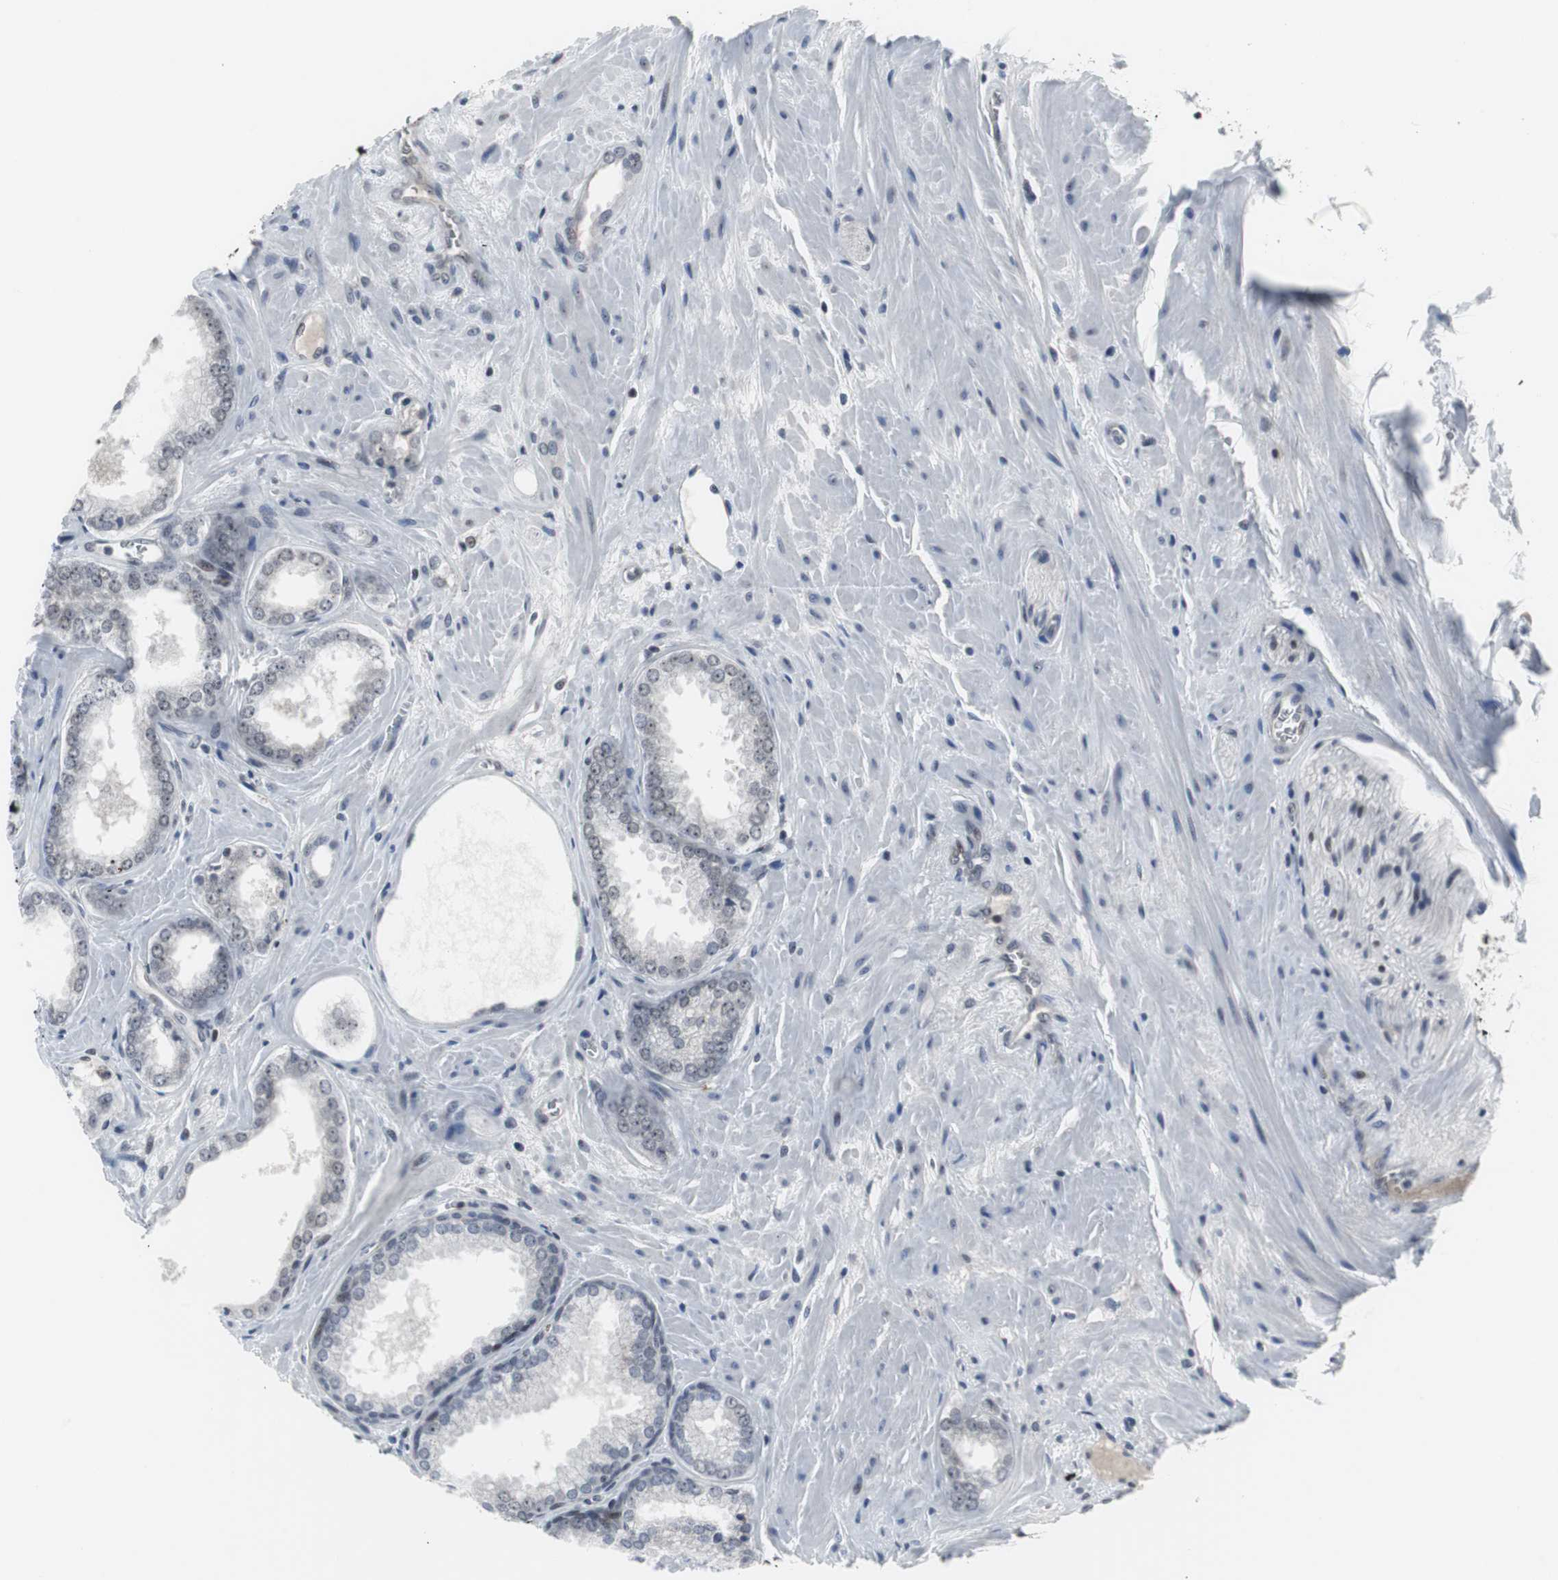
{"staining": {"intensity": "negative", "quantity": "none", "location": "none"}, "tissue": "prostate cancer", "cell_type": "Tumor cells", "image_type": "cancer", "snomed": [{"axis": "morphology", "description": "Adenocarcinoma, Low grade"}, {"axis": "topography", "description": "Prostate"}], "caption": "The immunohistochemistry histopathology image has no significant positivity in tumor cells of prostate low-grade adenocarcinoma tissue.", "gene": "DOK1", "patient": {"sex": "male", "age": 60}}